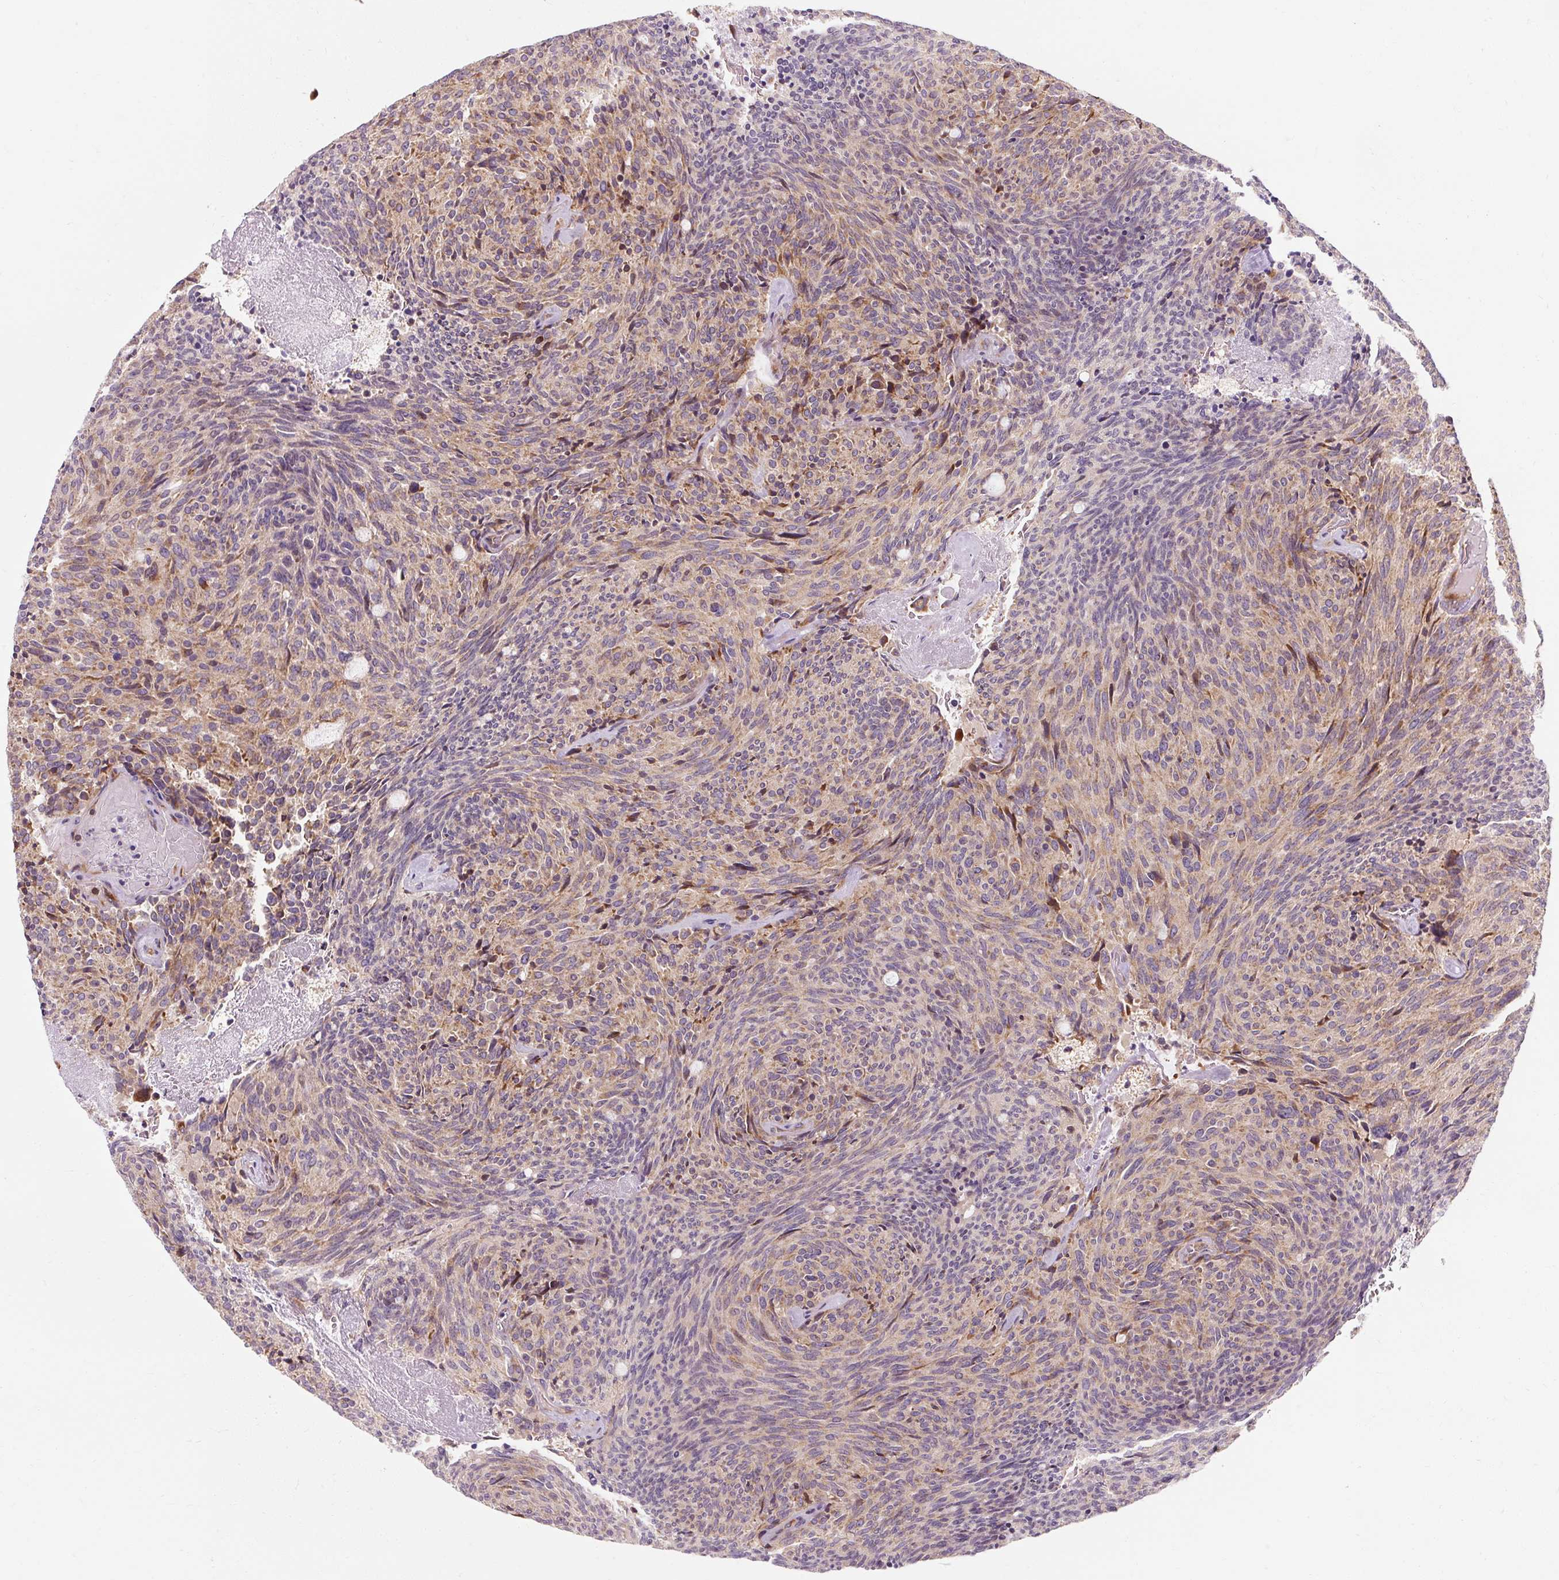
{"staining": {"intensity": "moderate", "quantity": "25%-75%", "location": "cytoplasmic/membranous"}, "tissue": "carcinoid", "cell_type": "Tumor cells", "image_type": "cancer", "snomed": [{"axis": "morphology", "description": "Carcinoid, malignant, NOS"}, {"axis": "topography", "description": "Pancreas"}], "caption": "Carcinoid (malignant) stained with a protein marker shows moderate staining in tumor cells.", "gene": "PRSS48", "patient": {"sex": "female", "age": 54}}